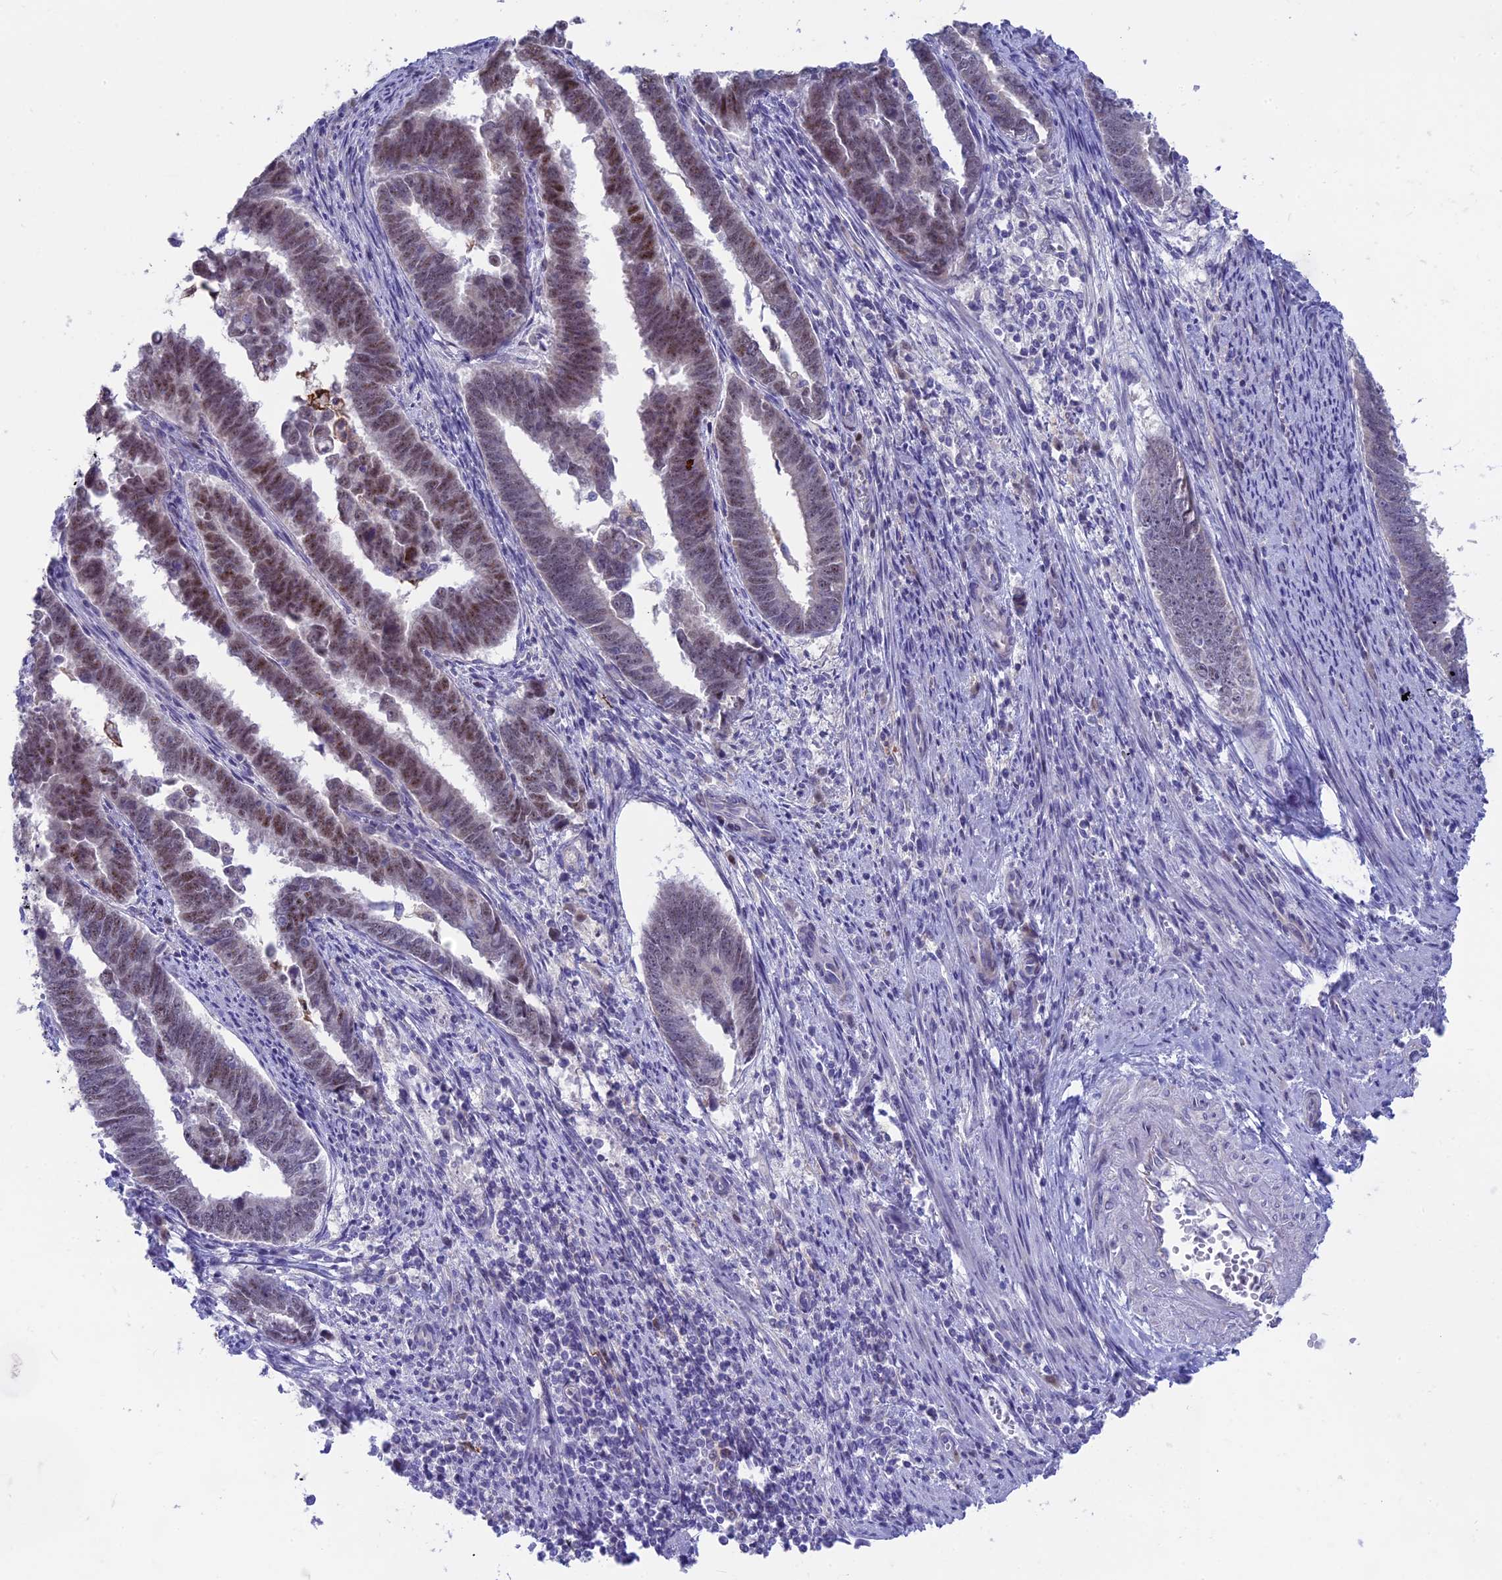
{"staining": {"intensity": "moderate", "quantity": "25%-75%", "location": "nuclear"}, "tissue": "endometrial cancer", "cell_type": "Tumor cells", "image_type": "cancer", "snomed": [{"axis": "morphology", "description": "Adenocarcinoma, NOS"}, {"axis": "topography", "description": "Endometrium"}], "caption": "Human endometrial cancer stained for a protein (brown) reveals moderate nuclear positive positivity in approximately 25%-75% of tumor cells.", "gene": "SNTN", "patient": {"sex": "female", "age": 75}}